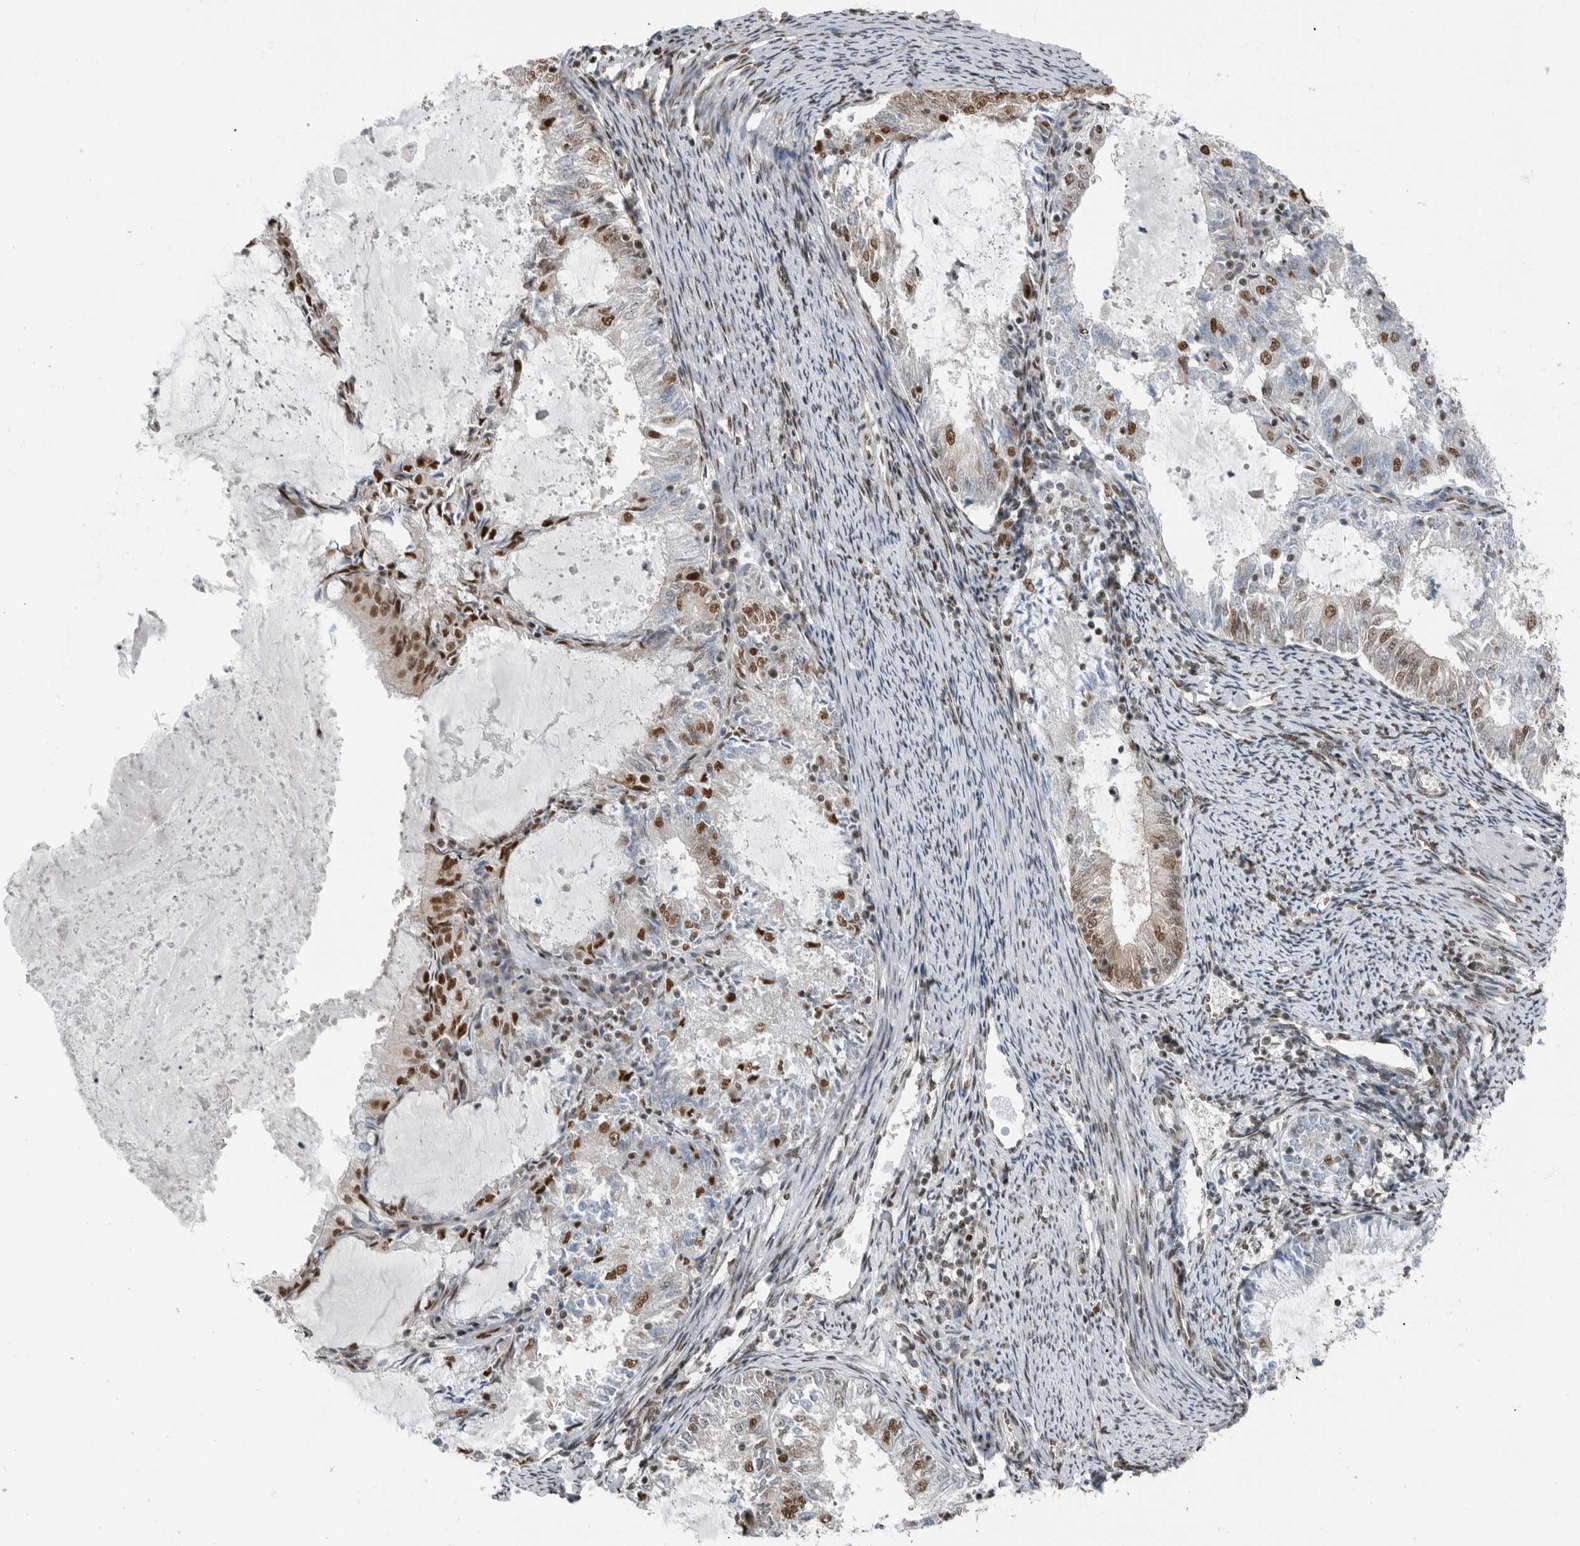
{"staining": {"intensity": "moderate", "quantity": "<25%", "location": "nuclear"}, "tissue": "endometrial cancer", "cell_type": "Tumor cells", "image_type": "cancer", "snomed": [{"axis": "morphology", "description": "Adenocarcinoma, NOS"}, {"axis": "topography", "description": "Endometrium"}], "caption": "Protein staining of adenocarcinoma (endometrial) tissue shows moderate nuclear expression in approximately <25% of tumor cells.", "gene": "BLZF1", "patient": {"sex": "female", "age": 57}}